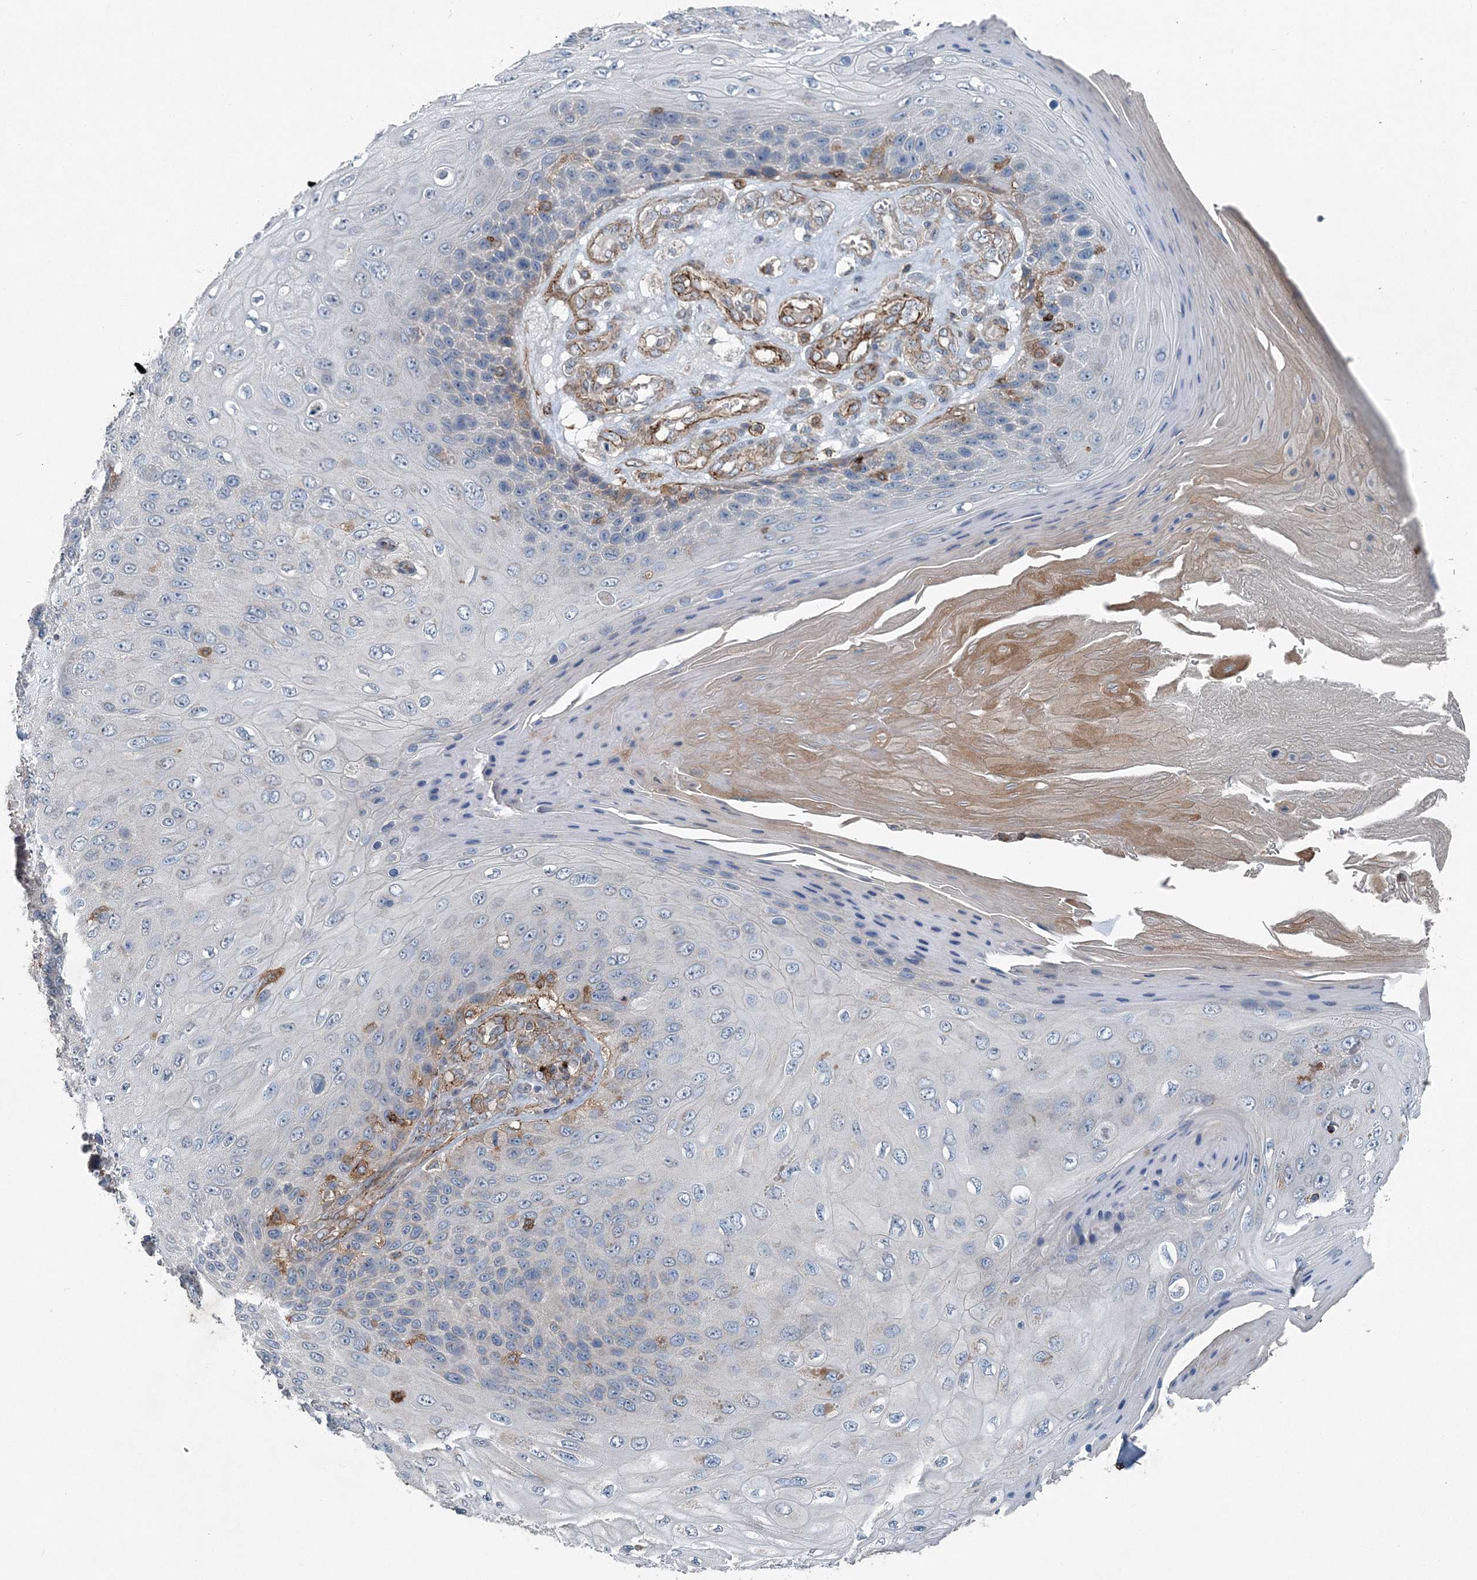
{"staining": {"intensity": "negative", "quantity": "none", "location": "none"}, "tissue": "skin cancer", "cell_type": "Tumor cells", "image_type": "cancer", "snomed": [{"axis": "morphology", "description": "Squamous cell carcinoma, NOS"}, {"axis": "topography", "description": "Skin"}], "caption": "Skin cancer was stained to show a protein in brown. There is no significant positivity in tumor cells. Brightfield microscopy of immunohistochemistry (IHC) stained with DAB (brown) and hematoxylin (blue), captured at high magnification.", "gene": "DGUOK", "patient": {"sex": "female", "age": 88}}